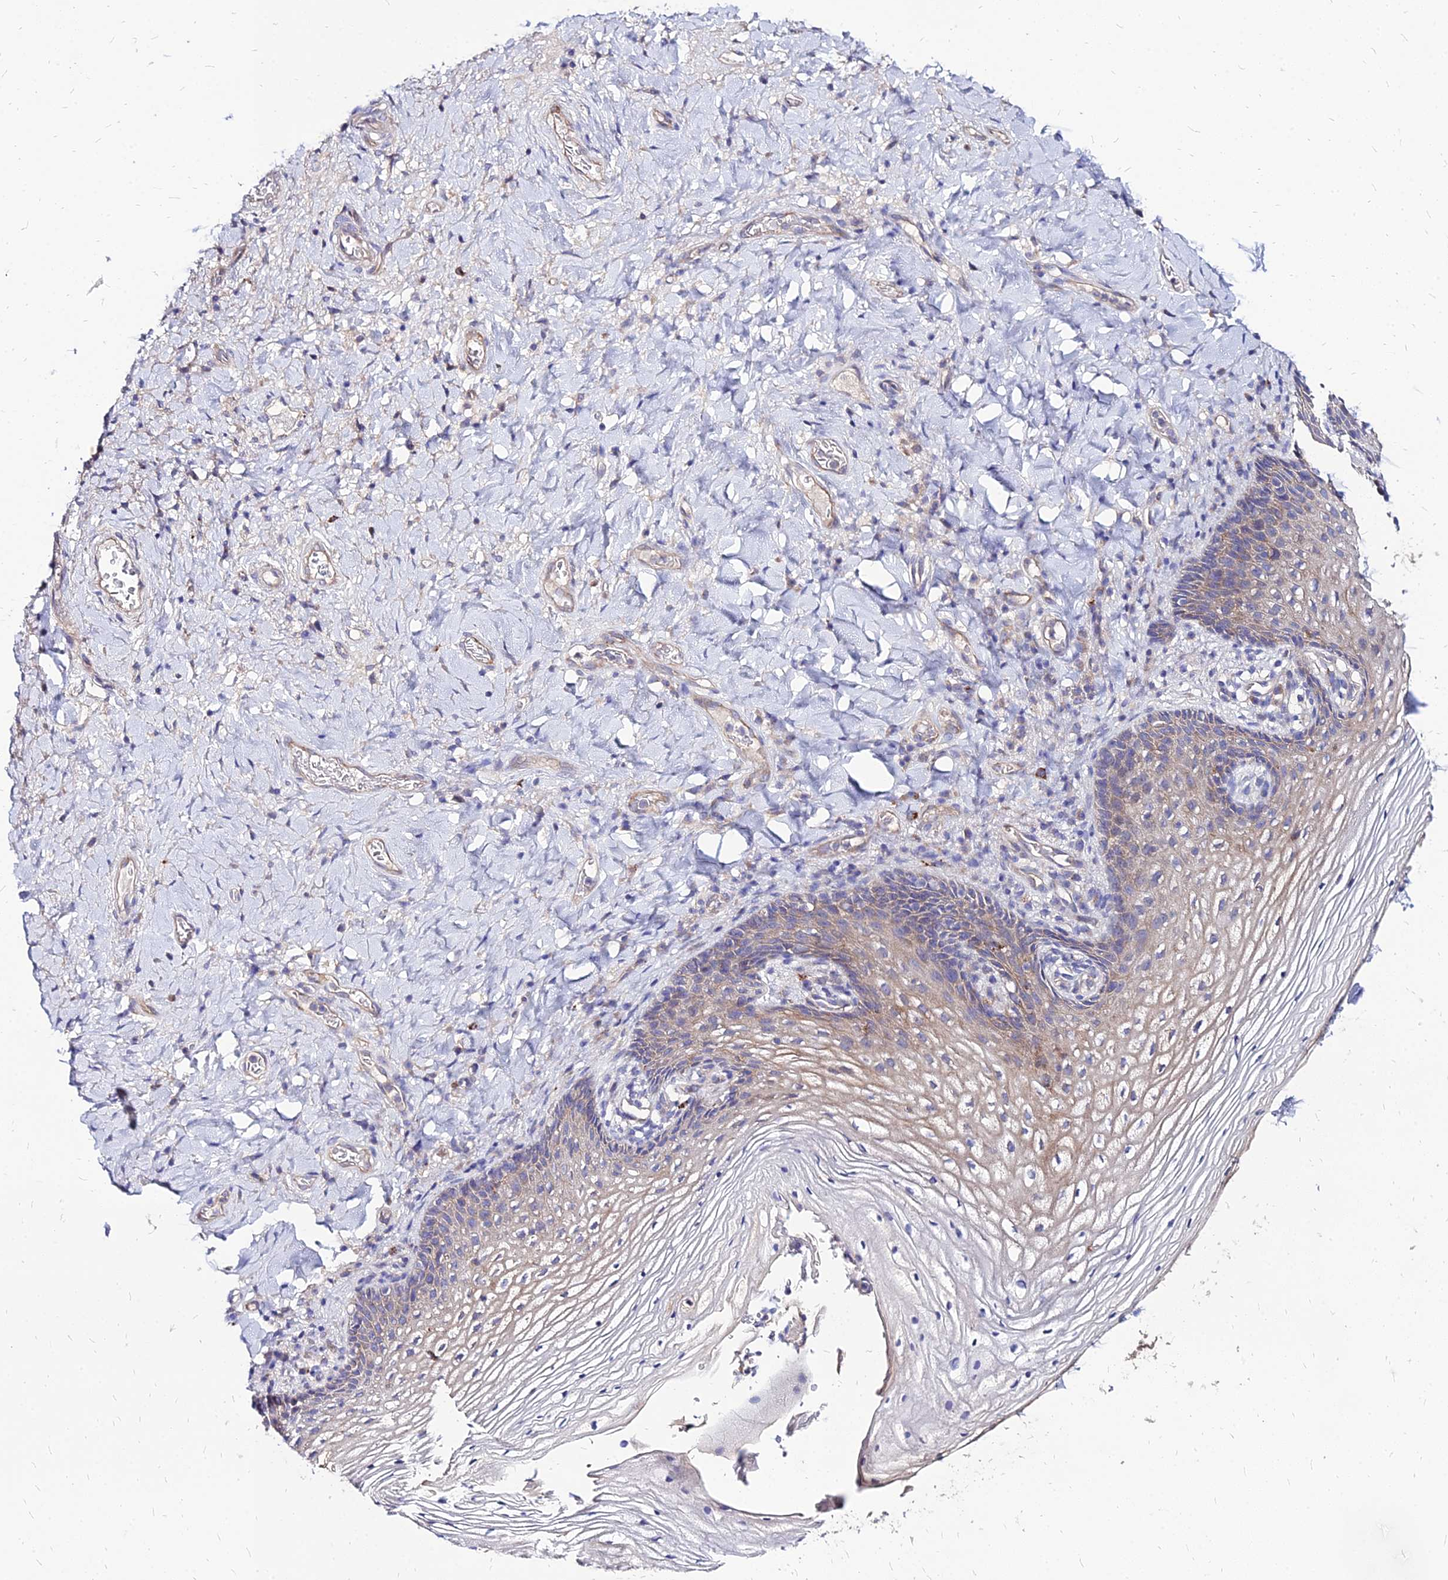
{"staining": {"intensity": "weak", "quantity": "25%-75%", "location": "cytoplasmic/membranous"}, "tissue": "vagina", "cell_type": "Squamous epithelial cells", "image_type": "normal", "snomed": [{"axis": "morphology", "description": "Normal tissue, NOS"}, {"axis": "topography", "description": "Vagina"}], "caption": "Protein positivity by IHC demonstrates weak cytoplasmic/membranous positivity in about 25%-75% of squamous epithelial cells in normal vagina.", "gene": "COMMD10", "patient": {"sex": "female", "age": 60}}